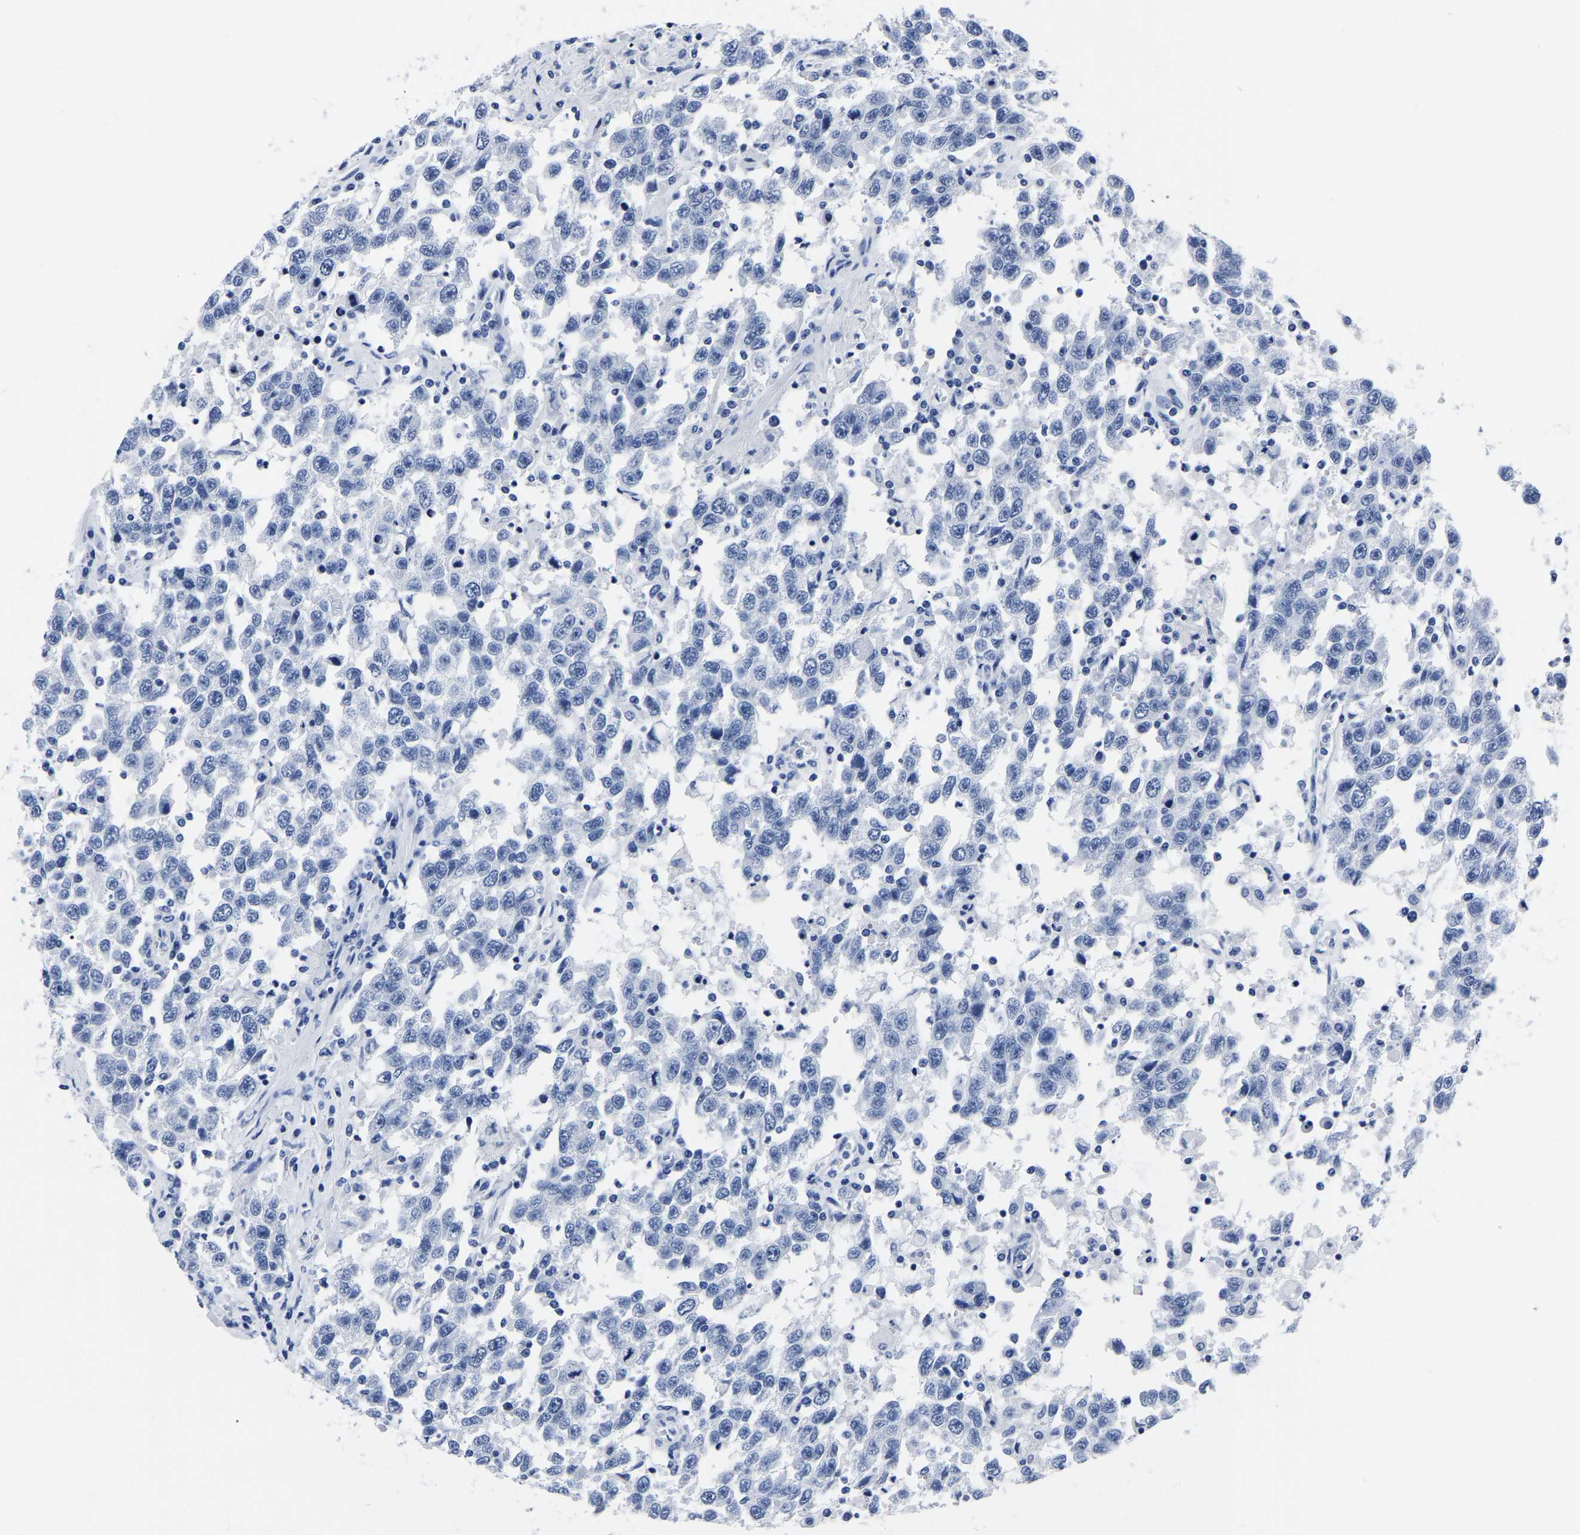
{"staining": {"intensity": "negative", "quantity": "none", "location": "none"}, "tissue": "testis cancer", "cell_type": "Tumor cells", "image_type": "cancer", "snomed": [{"axis": "morphology", "description": "Seminoma, NOS"}, {"axis": "topography", "description": "Testis"}], "caption": "Seminoma (testis) was stained to show a protein in brown. There is no significant expression in tumor cells.", "gene": "IMPG2", "patient": {"sex": "male", "age": 41}}